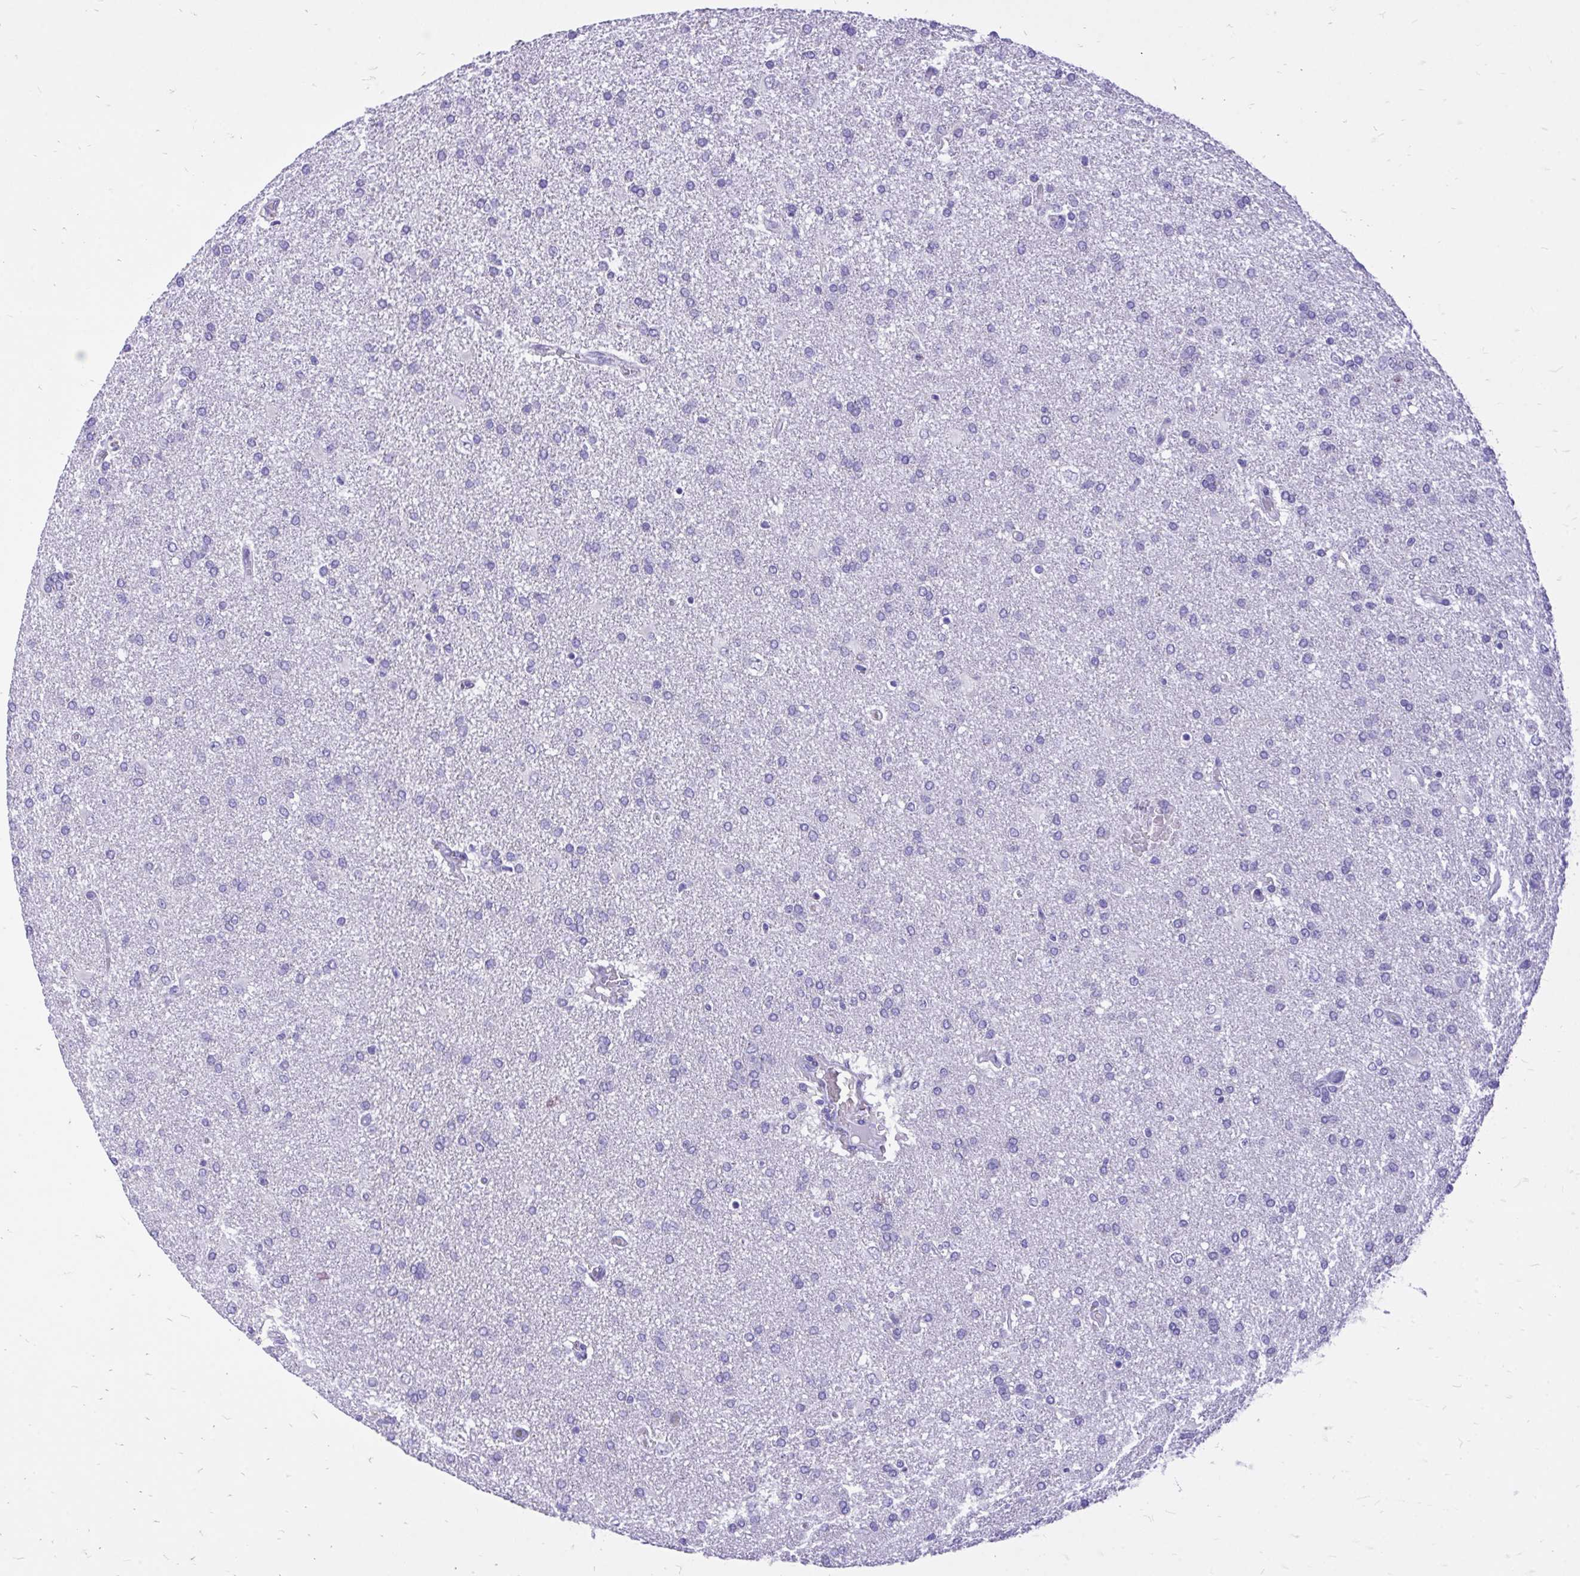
{"staining": {"intensity": "negative", "quantity": "none", "location": "none"}, "tissue": "glioma", "cell_type": "Tumor cells", "image_type": "cancer", "snomed": [{"axis": "morphology", "description": "Glioma, malignant, High grade"}, {"axis": "topography", "description": "Brain"}], "caption": "There is no significant staining in tumor cells of malignant high-grade glioma. (Immunohistochemistry (ihc), brightfield microscopy, high magnification).", "gene": "MON1A", "patient": {"sex": "male", "age": 68}}